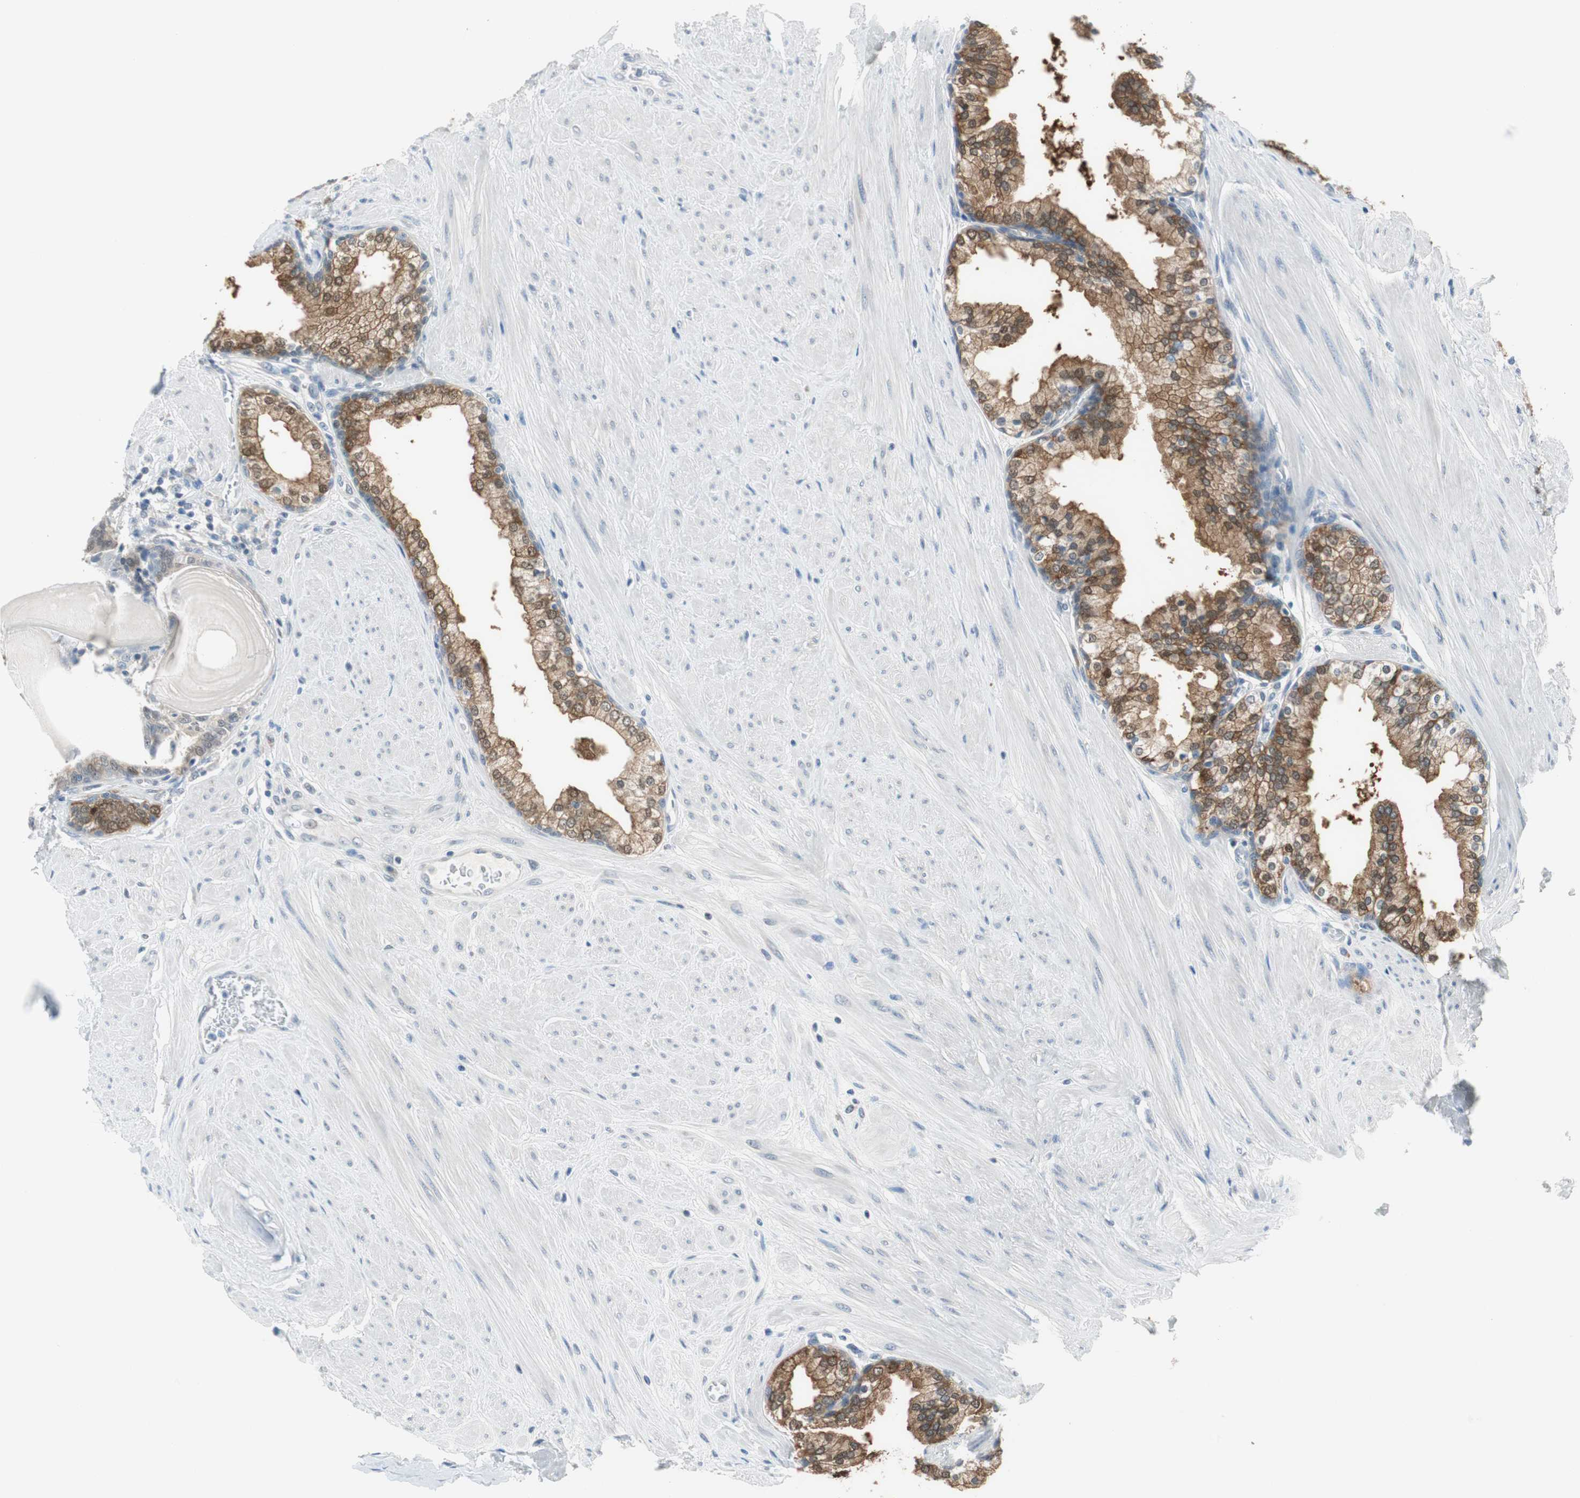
{"staining": {"intensity": "moderate", "quantity": ">75%", "location": "cytoplasmic/membranous"}, "tissue": "prostate", "cell_type": "Glandular cells", "image_type": "normal", "snomed": [{"axis": "morphology", "description": "Normal tissue, NOS"}, {"axis": "topography", "description": "Prostate"}], "caption": "High-power microscopy captured an immunohistochemistry (IHC) photomicrograph of benign prostate, revealing moderate cytoplasmic/membranous positivity in approximately >75% of glandular cells. (DAB (3,3'-diaminobenzidine) = brown stain, brightfield microscopy at high magnification).", "gene": "GRHL1", "patient": {"sex": "male", "age": 51}}